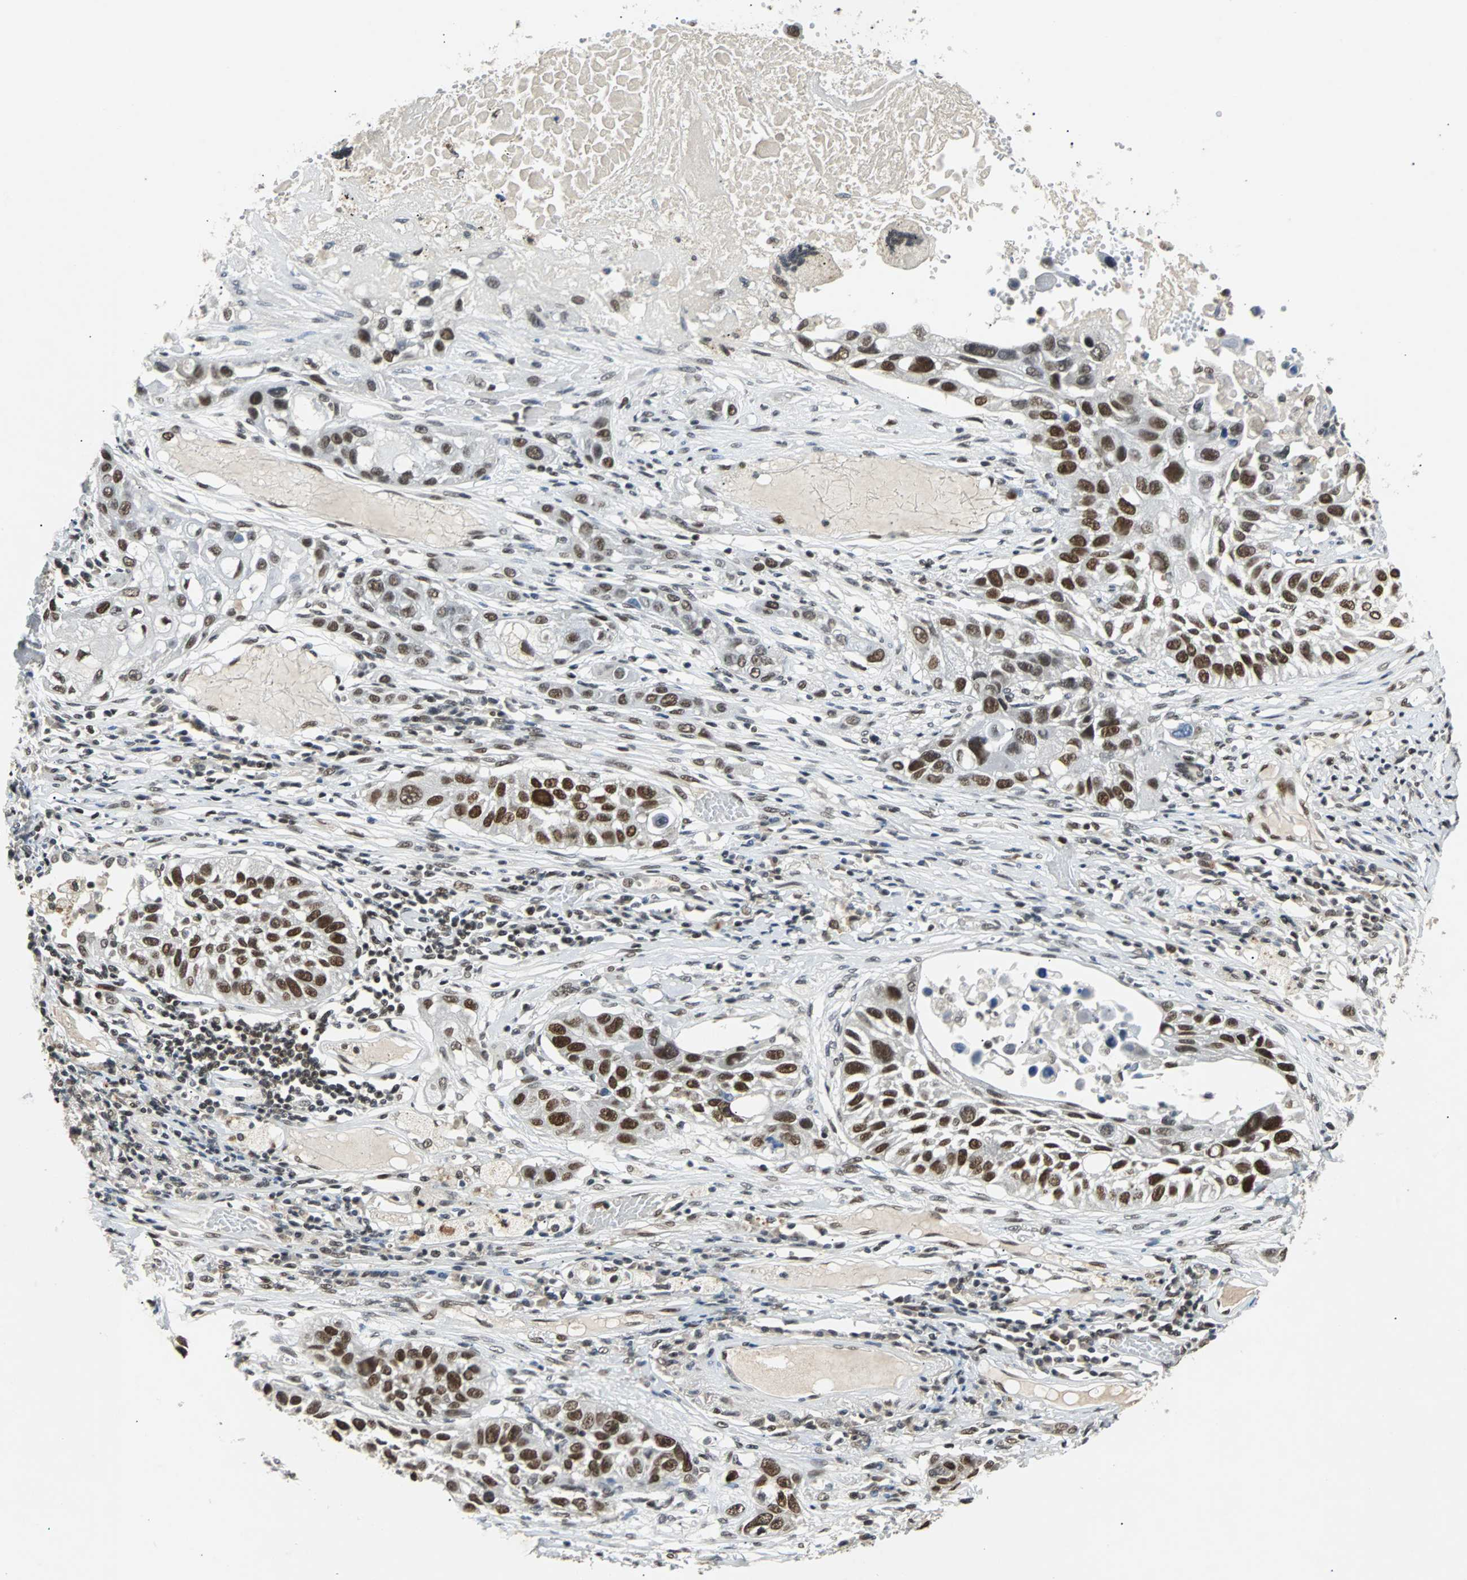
{"staining": {"intensity": "strong", "quantity": ">75%", "location": "nuclear"}, "tissue": "lung cancer", "cell_type": "Tumor cells", "image_type": "cancer", "snomed": [{"axis": "morphology", "description": "Squamous cell carcinoma, NOS"}, {"axis": "topography", "description": "Lung"}], "caption": "This is a photomicrograph of immunohistochemistry staining of lung cancer, which shows strong expression in the nuclear of tumor cells.", "gene": "GATAD2A", "patient": {"sex": "male", "age": 71}}